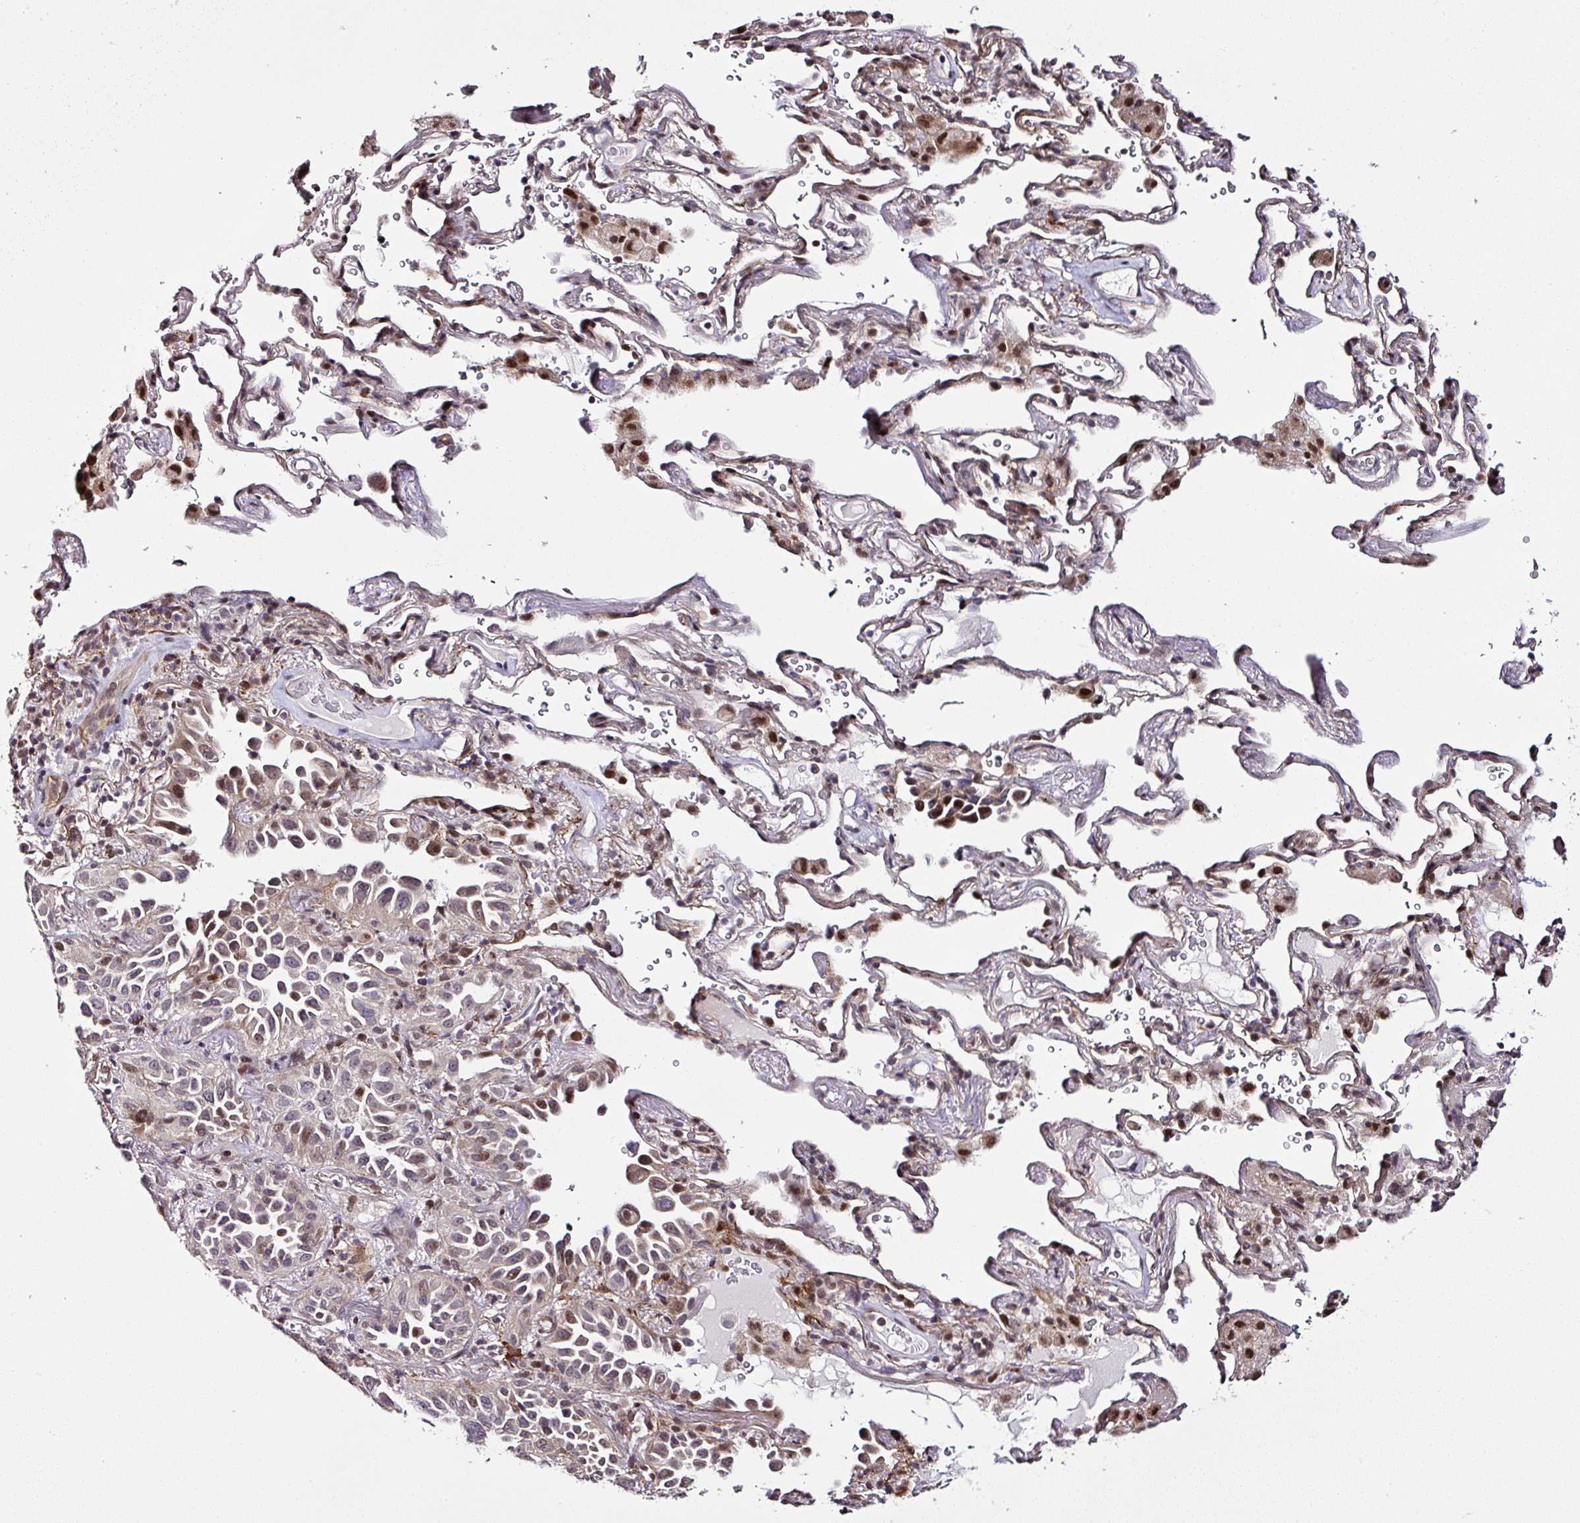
{"staining": {"intensity": "moderate", "quantity": "<25%", "location": "nuclear"}, "tissue": "lung cancer", "cell_type": "Tumor cells", "image_type": "cancer", "snomed": [{"axis": "morphology", "description": "Adenocarcinoma, NOS"}, {"axis": "topography", "description": "Lung"}], "caption": "Immunohistochemical staining of lung cancer demonstrates low levels of moderate nuclear protein staining in about <25% of tumor cells. The staining was performed using DAB to visualize the protein expression in brown, while the nuclei were stained in blue with hematoxylin (Magnification: 20x).", "gene": "COPRS", "patient": {"sex": "female", "age": 69}}